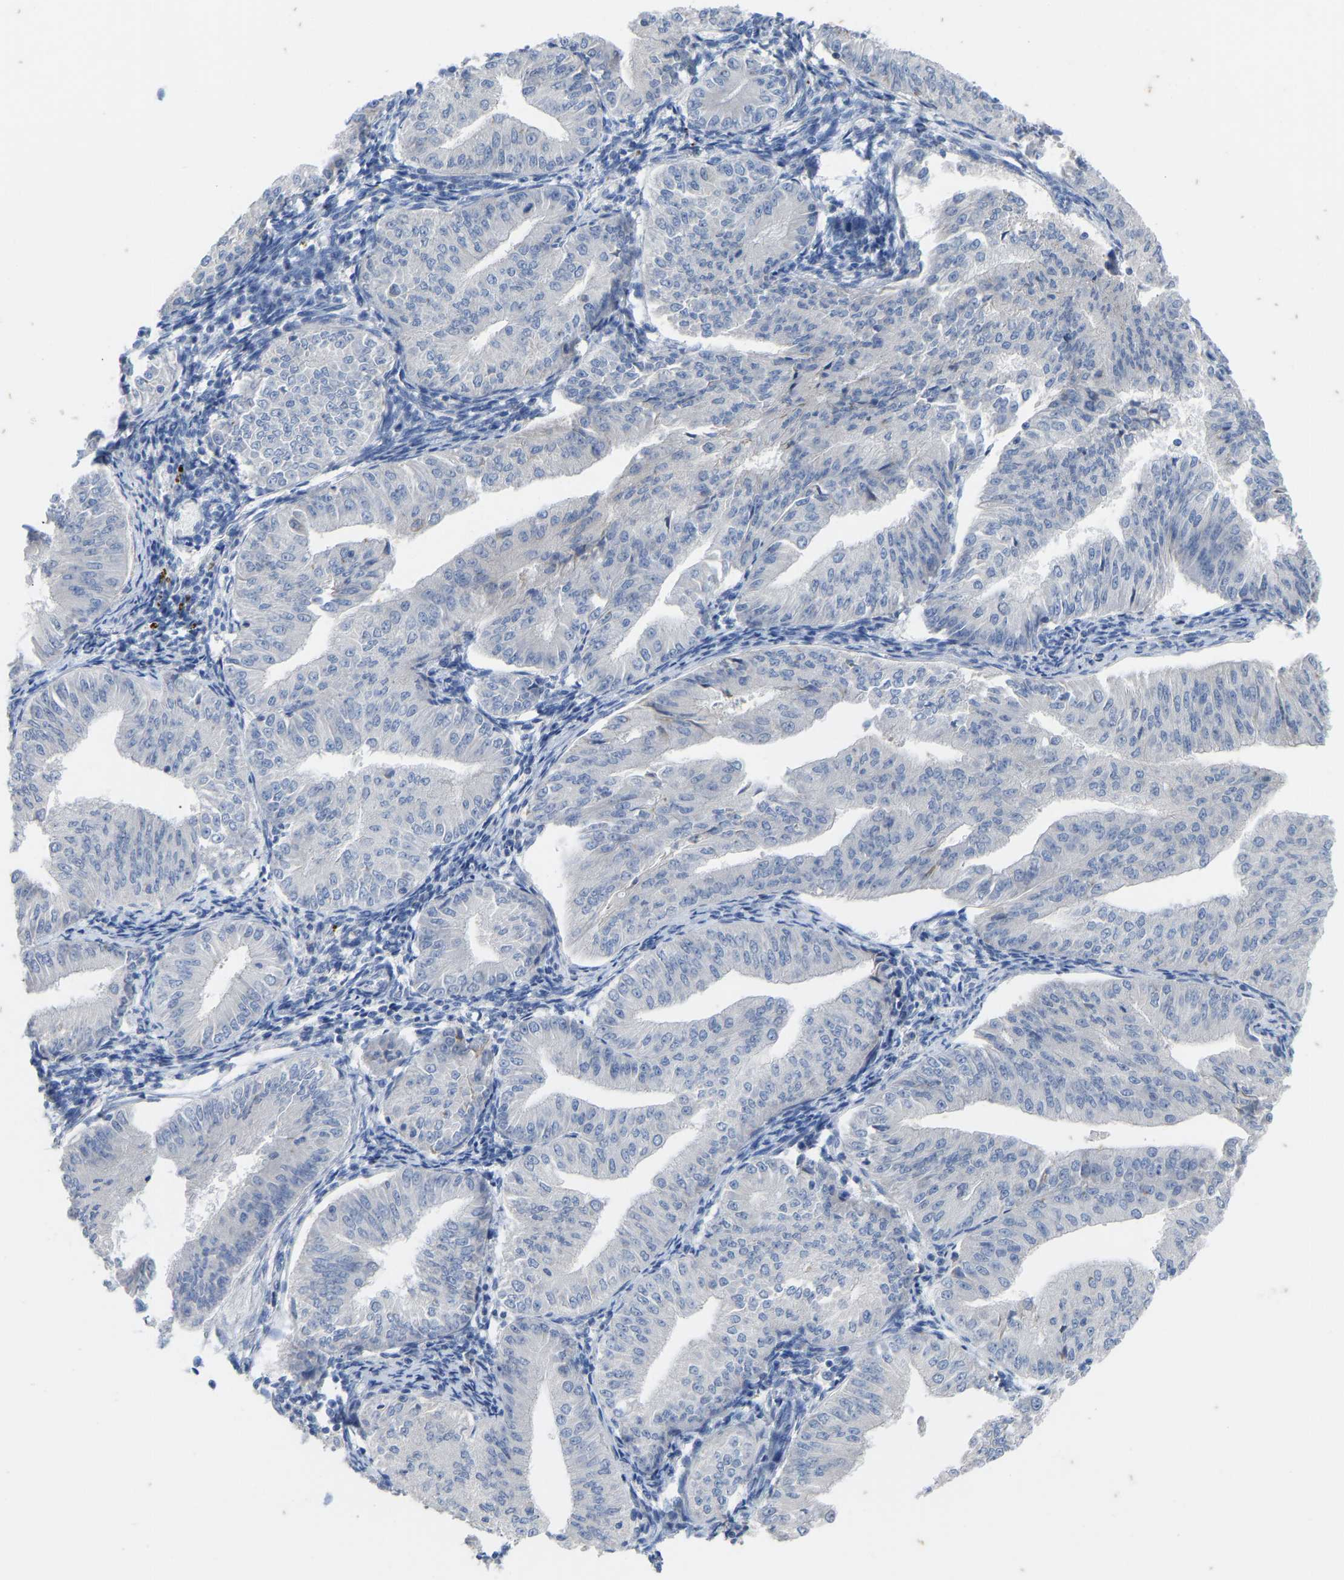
{"staining": {"intensity": "negative", "quantity": "none", "location": "none"}, "tissue": "endometrial cancer", "cell_type": "Tumor cells", "image_type": "cancer", "snomed": [{"axis": "morphology", "description": "Normal tissue, NOS"}, {"axis": "morphology", "description": "Adenocarcinoma, NOS"}, {"axis": "topography", "description": "Endometrium"}], "caption": "Photomicrograph shows no protein staining in tumor cells of endometrial cancer (adenocarcinoma) tissue.", "gene": "OLIG2", "patient": {"sex": "female", "age": 53}}